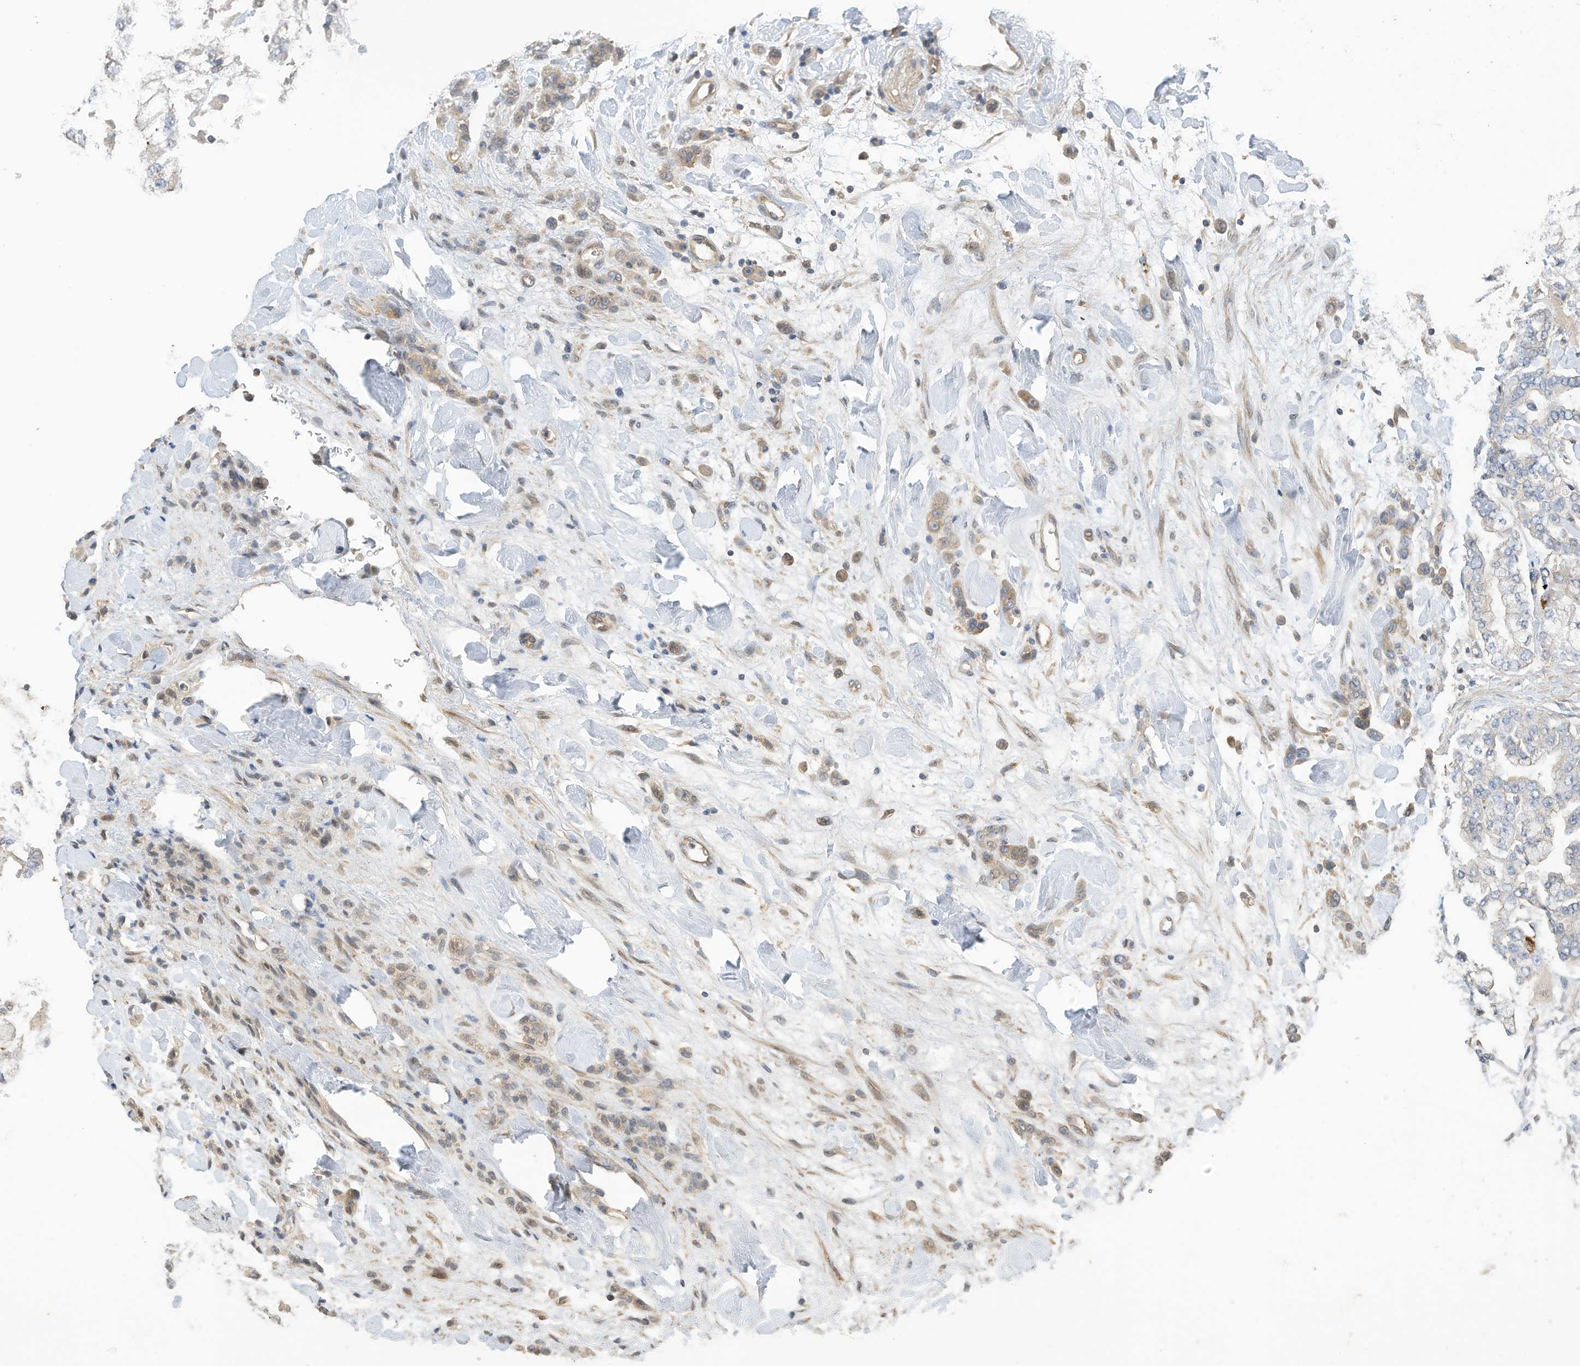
{"staining": {"intensity": "weak", "quantity": ">75%", "location": "cytoplasmic/membranous"}, "tissue": "stomach cancer", "cell_type": "Tumor cells", "image_type": "cancer", "snomed": [{"axis": "morphology", "description": "Normal tissue, NOS"}, {"axis": "morphology", "description": "Adenocarcinoma, NOS"}, {"axis": "topography", "description": "Stomach"}], "caption": "Immunohistochemistry (DAB) staining of human stomach cancer (adenocarcinoma) exhibits weak cytoplasmic/membranous protein positivity in about >75% of tumor cells.", "gene": "REC8", "patient": {"sex": "male", "age": 82}}